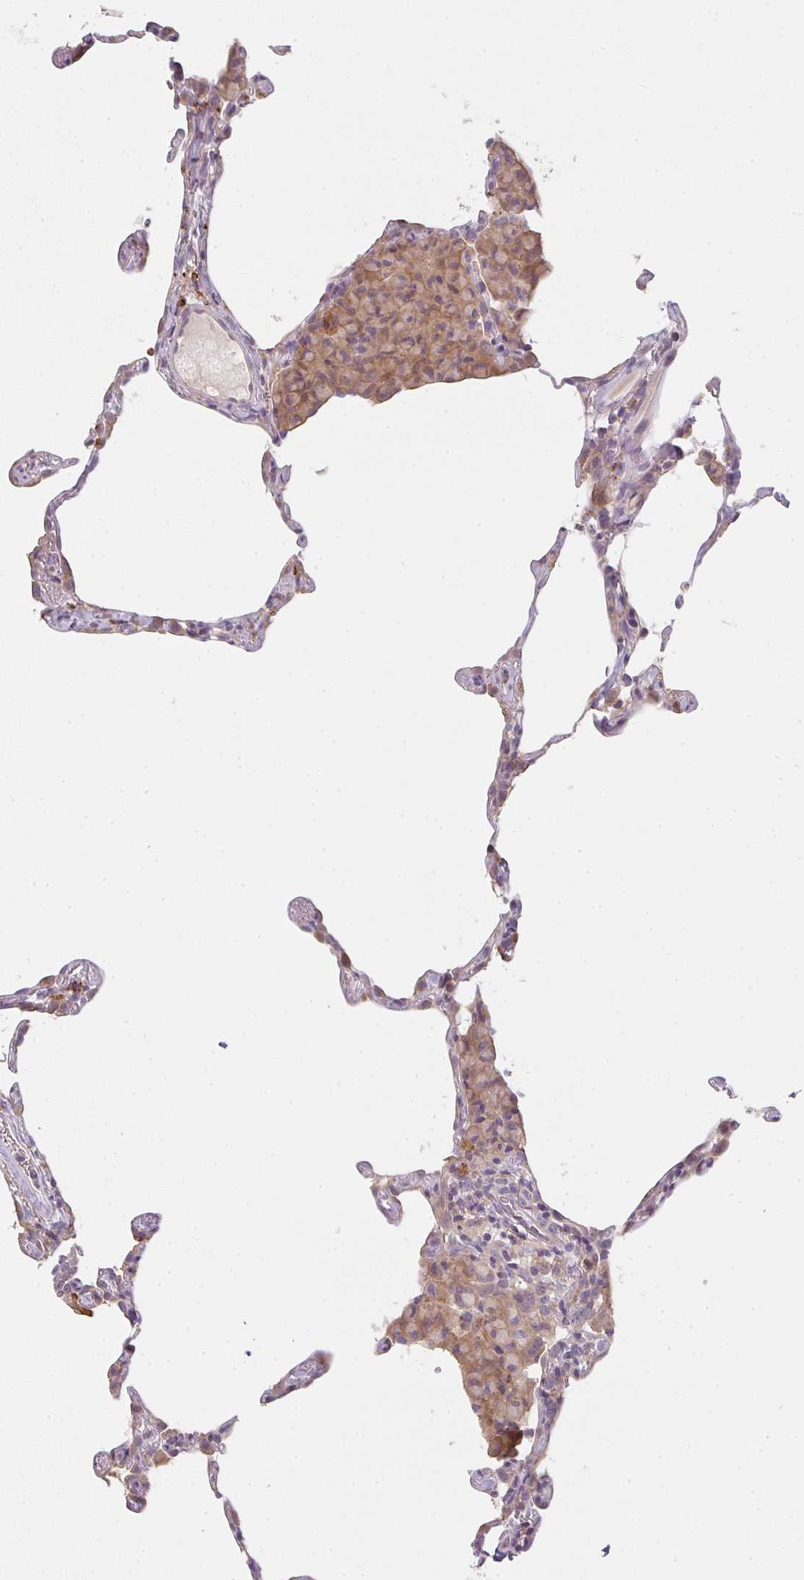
{"staining": {"intensity": "negative", "quantity": "none", "location": "none"}, "tissue": "lung", "cell_type": "Alveolar cells", "image_type": "normal", "snomed": [{"axis": "morphology", "description": "Normal tissue, NOS"}, {"axis": "topography", "description": "Lung"}], "caption": "This histopathology image is of normal lung stained with IHC to label a protein in brown with the nuclei are counter-stained blue. There is no expression in alveolar cells. (Brightfield microscopy of DAB IHC at high magnification).", "gene": "TMEM237", "patient": {"sex": "female", "age": 57}}